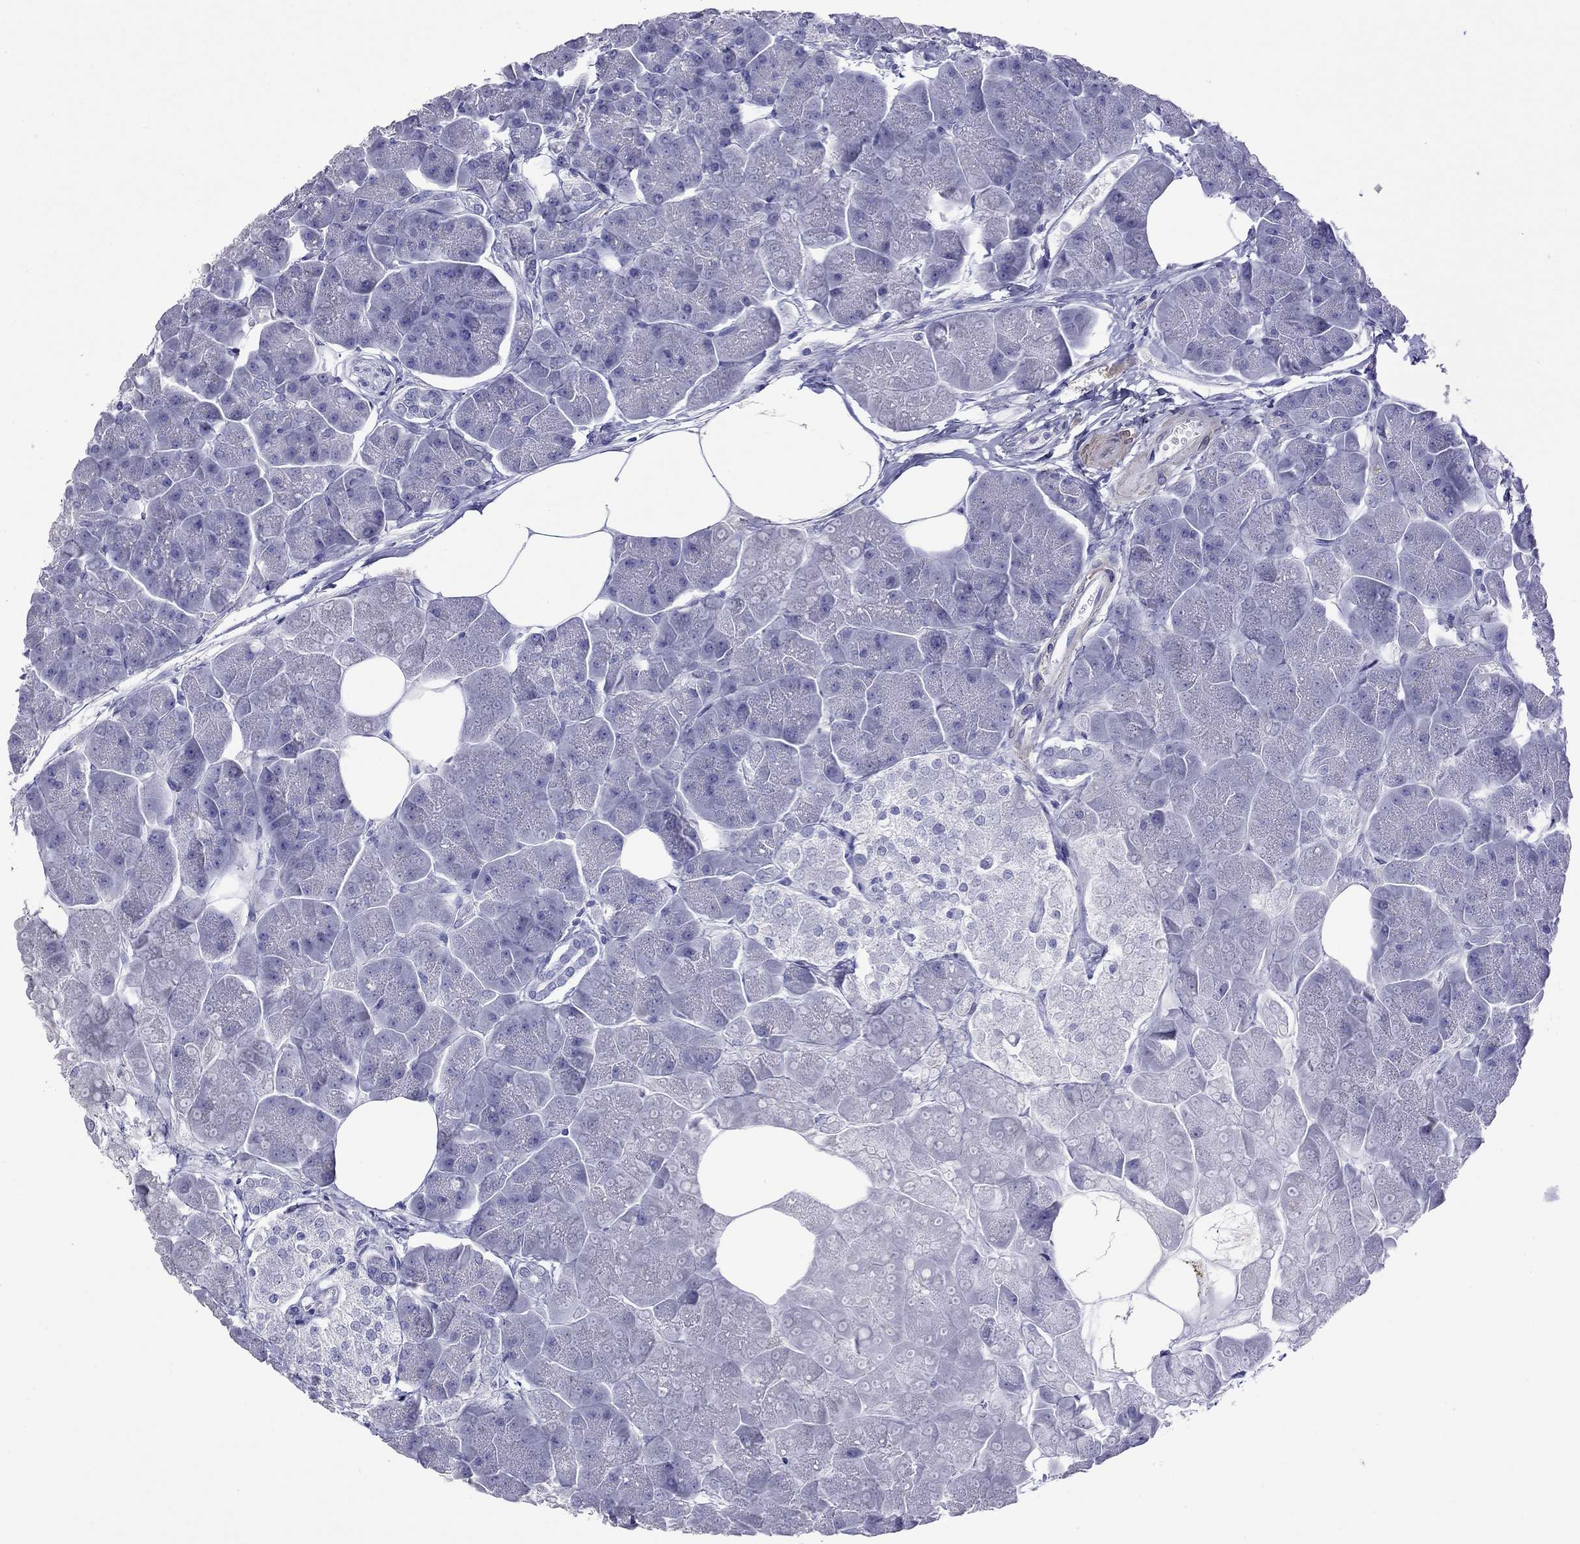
{"staining": {"intensity": "negative", "quantity": "none", "location": "none"}, "tissue": "pancreas", "cell_type": "Exocrine glandular cells", "image_type": "normal", "snomed": [{"axis": "morphology", "description": "Normal tissue, NOS"}, {"axis": "topography", "description": "Adipose tissue"}, {"axis": "topography", "description": "Pancreas"}, {"axis": "topography", "description": "Peripheral nerve tissue"}], "caption": "Photomicrograph shows no significant protein staining in exocrine glandular cells of unremarkable pancreas. (Brightfield microscopy of DAB (3,3'-diaminobenzidine) immunohistochemistry (IHC) at high magnification).", "gene": "KIAA2012", "patient": {"sex": "female", "age": 58}}